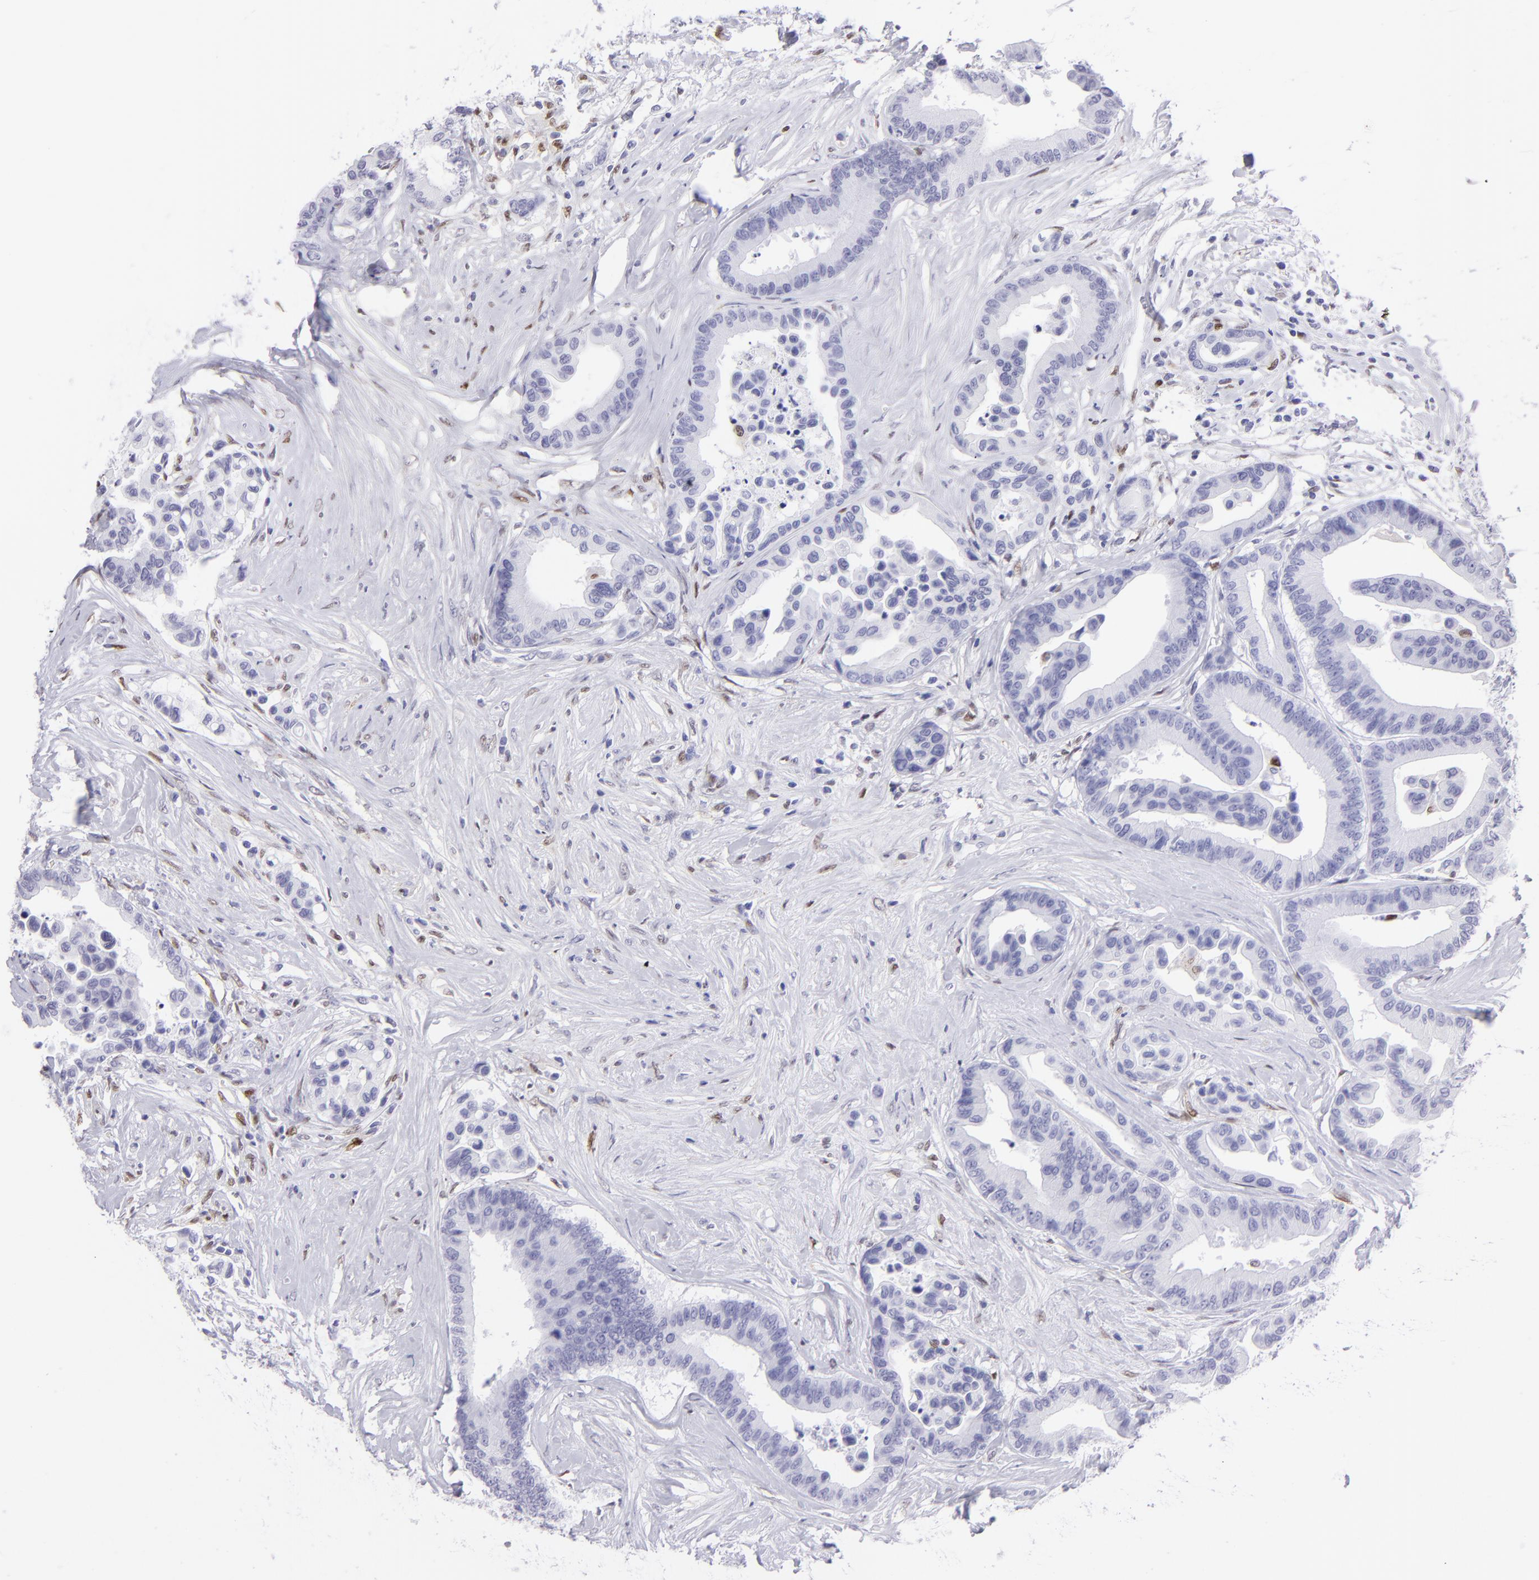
{"staining": {"intensity": "negative", "quantity": "none", "location": "none"}, "tissue": "colorectal cancer", "cell_type": "Tumor cells", "image_type": "cancer", "snomed": [{"axis": "morphology", "description": "Adenocarcinoma, NOS"}, {"axis": "topography", "description": "Colon"}], "caption": "A photomicrograph of human adenocarcinoma (colorectal) is negative for staining in tumor cells. Nuclei are stained in blue.", "gene": "MITF", "patient": {"sex": "male", "age": 82}}